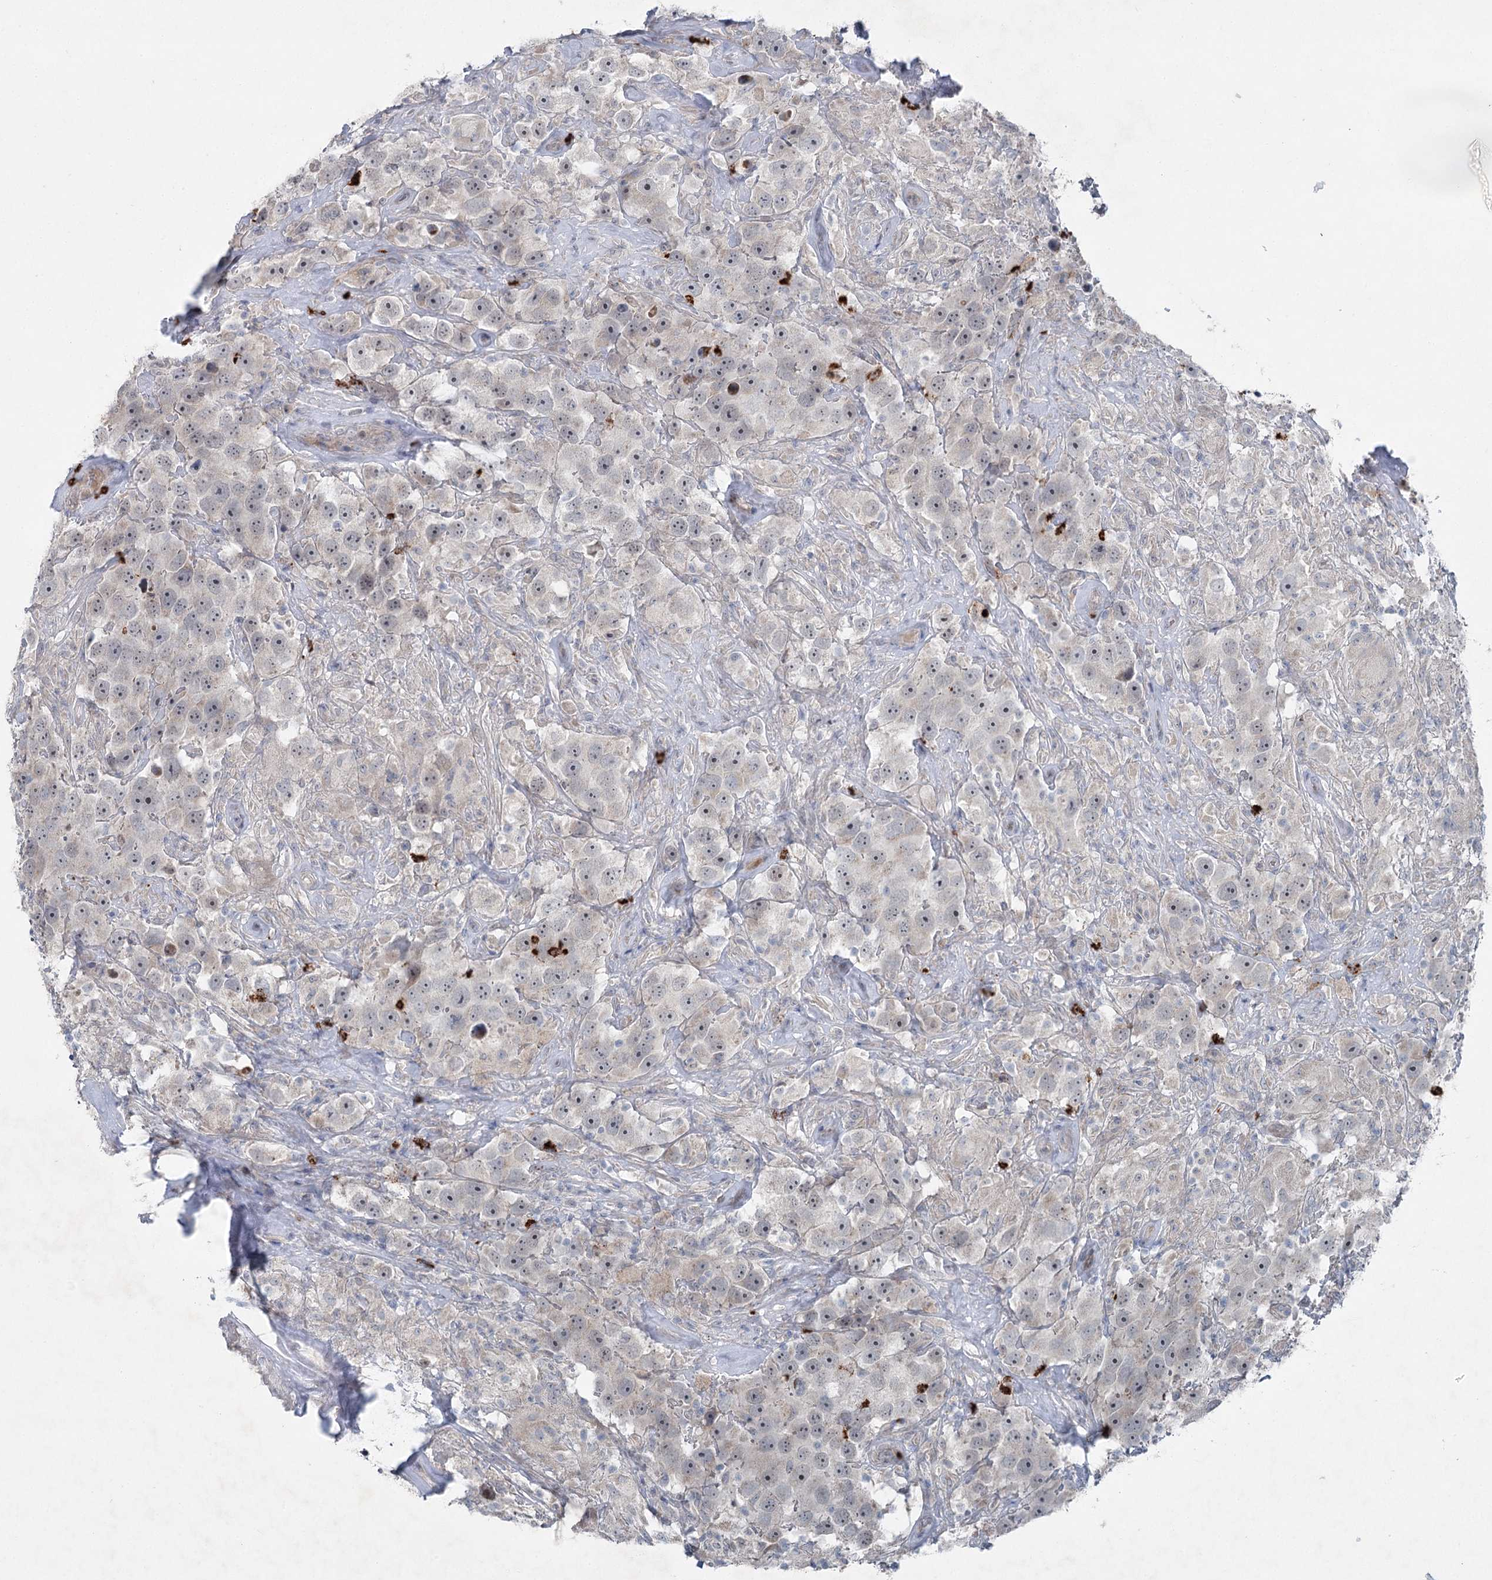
{"staining": {"intensity": "negative", "quantity": "none", "location": "none"}, "tissue": "testis cancer", "cell_type": "Tumor cells", "image_type": "cancer", "snomed": [{"axis": "morphology", "description": "Seminoma, NOS"}, {"axis": "topography", "description": "Testis"}], "caption": "The IHC image has no significant positivity in tumor cells of testis cancer (seminoma) tissue. (Brightfield microscopy of DAB immunohistochemistry at high magnification).", "gene": "PLA2G12A", "patient": {"sex": "male", "age": 49}}